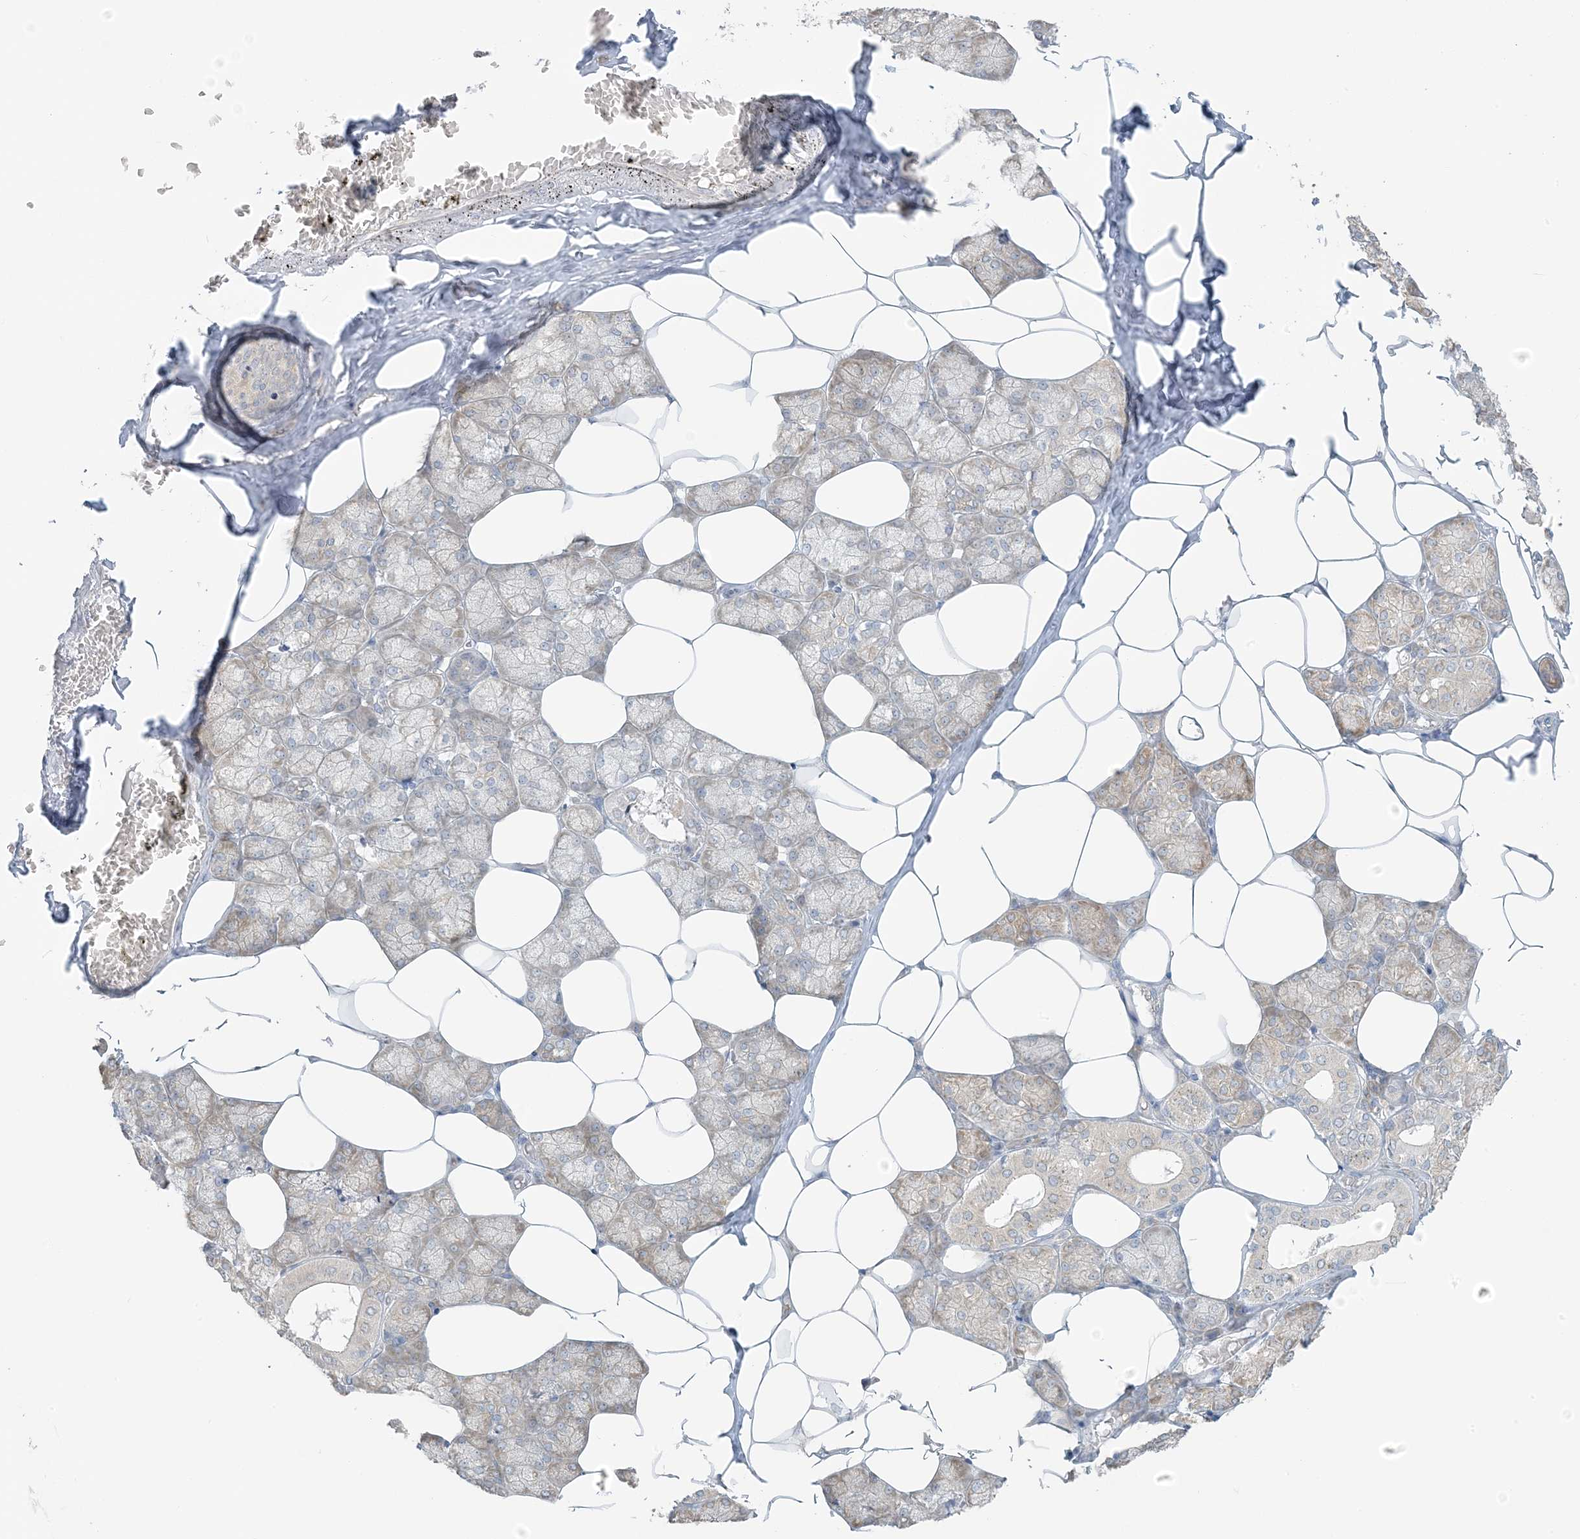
{"staining": {"intensity": "weak", "quantity": "25%-75%", "location": "cytoplasmic/membranous"}, "tissue": "salivary gland", "cell_type": "Glandular cells", "image_type": "normal", "snomed": [{"axis": "morphology", "description": "Normal tissue, NOS"}, {"axis": "topography", "description": "Salivary gland"}], "caption": "Glandular cells exhibit weak cytoplasmic/membranous expression in about 25%-75% of cells in unremarkable salivary gland.", "gene": "EEFSEC", "patient": {"sex": "male", "age": 62}}